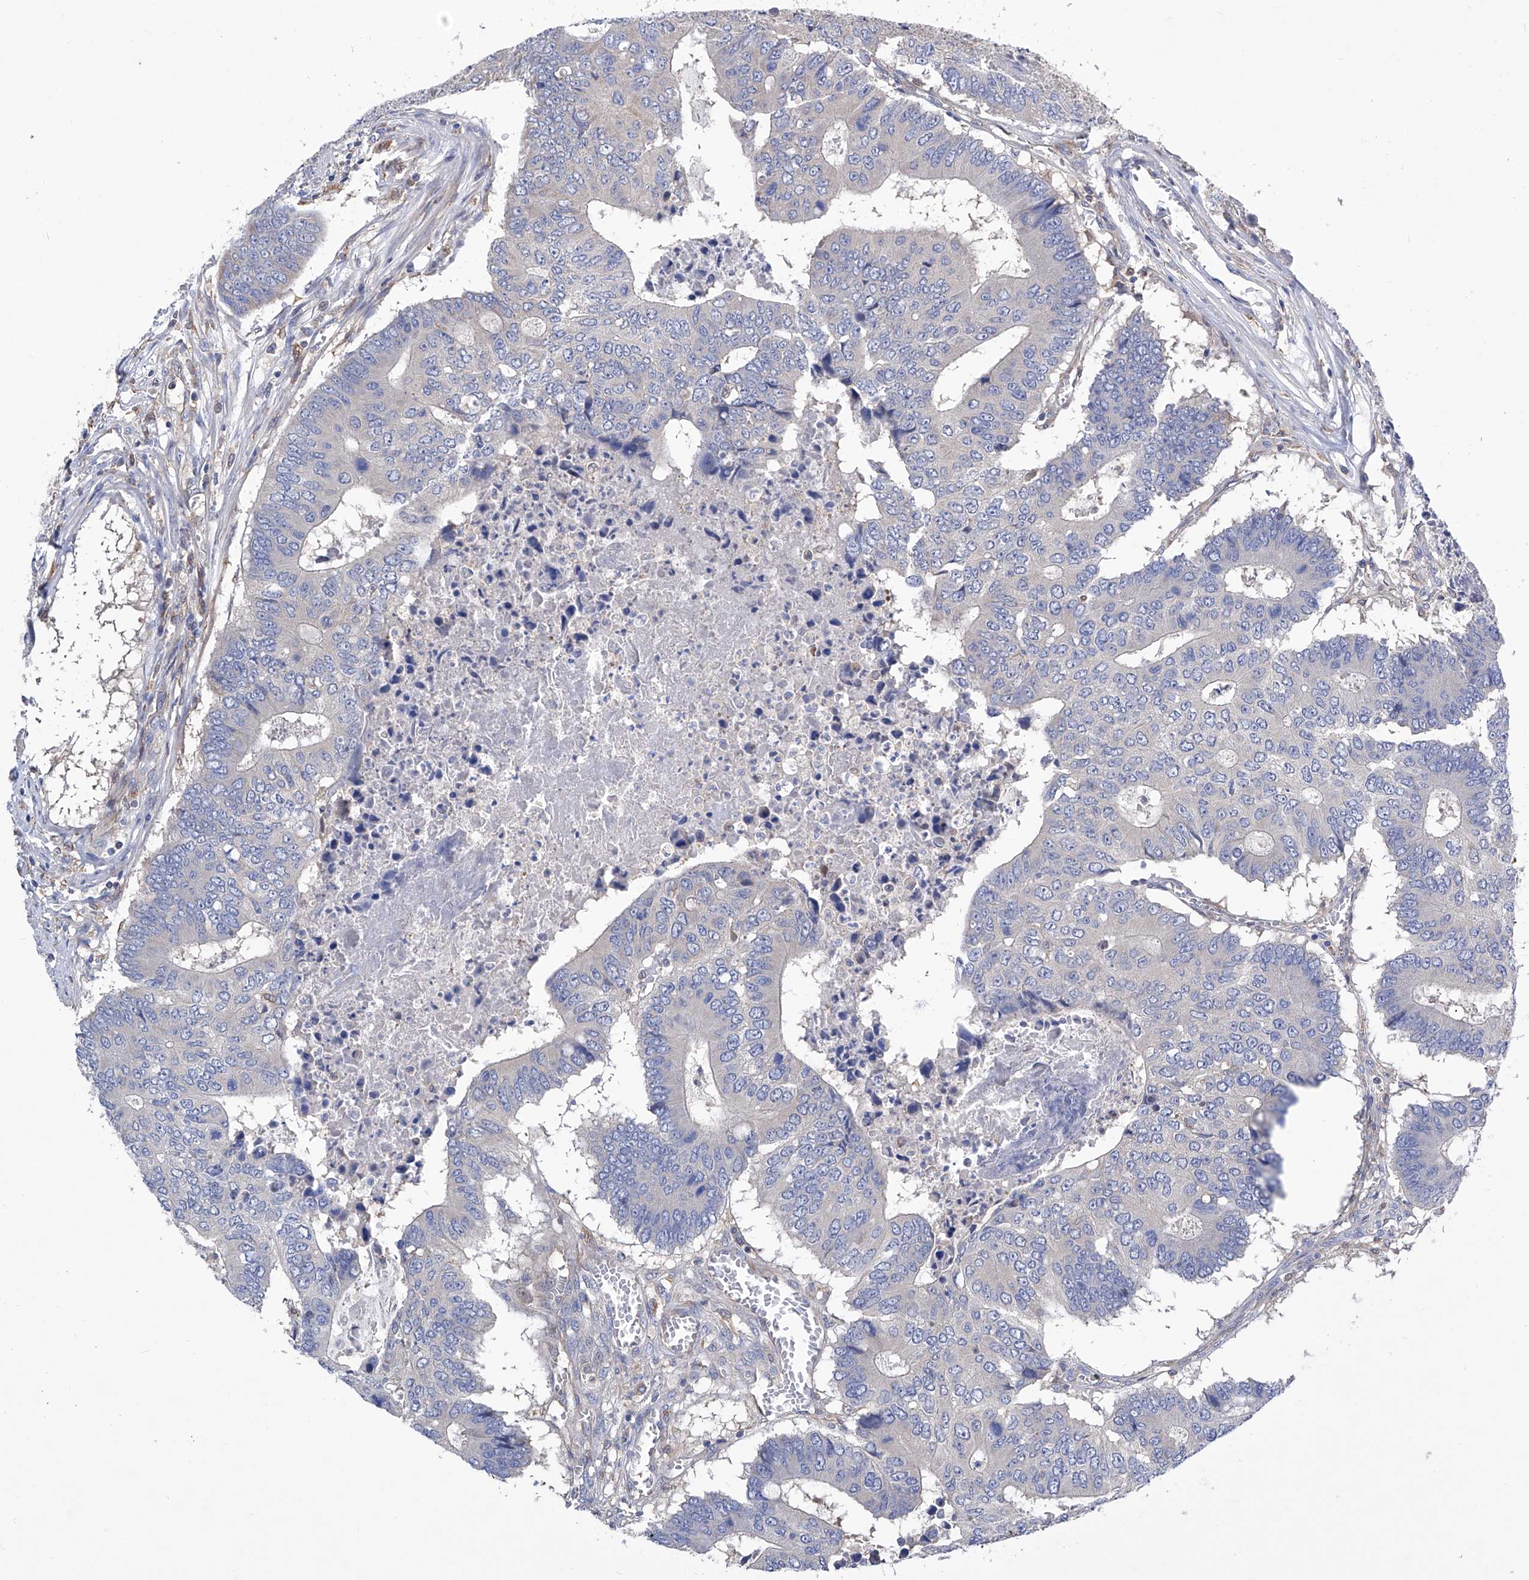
{"staining": {"intensity": "negative", "quantity": "none", "location": "none"}, "tissue": "colorectal cancer", "cell_type": "Tumor cells", "image_type": "cancer", "snomed": [{"axis": "morphology", "description": "Adenocarcinoma, NOS"}, {"axis": "topography", "description": "Colon"}], "caption": "IHC histopathology image of neoplastic tissue: human adenocarcinoma (colorectal) stained with DAB (3,3'-diaminobenzidine) displays no significant protein positivity in tumor cells.", "gene": "SPATA20", "patient": {"sex": "male", "age": 87}}